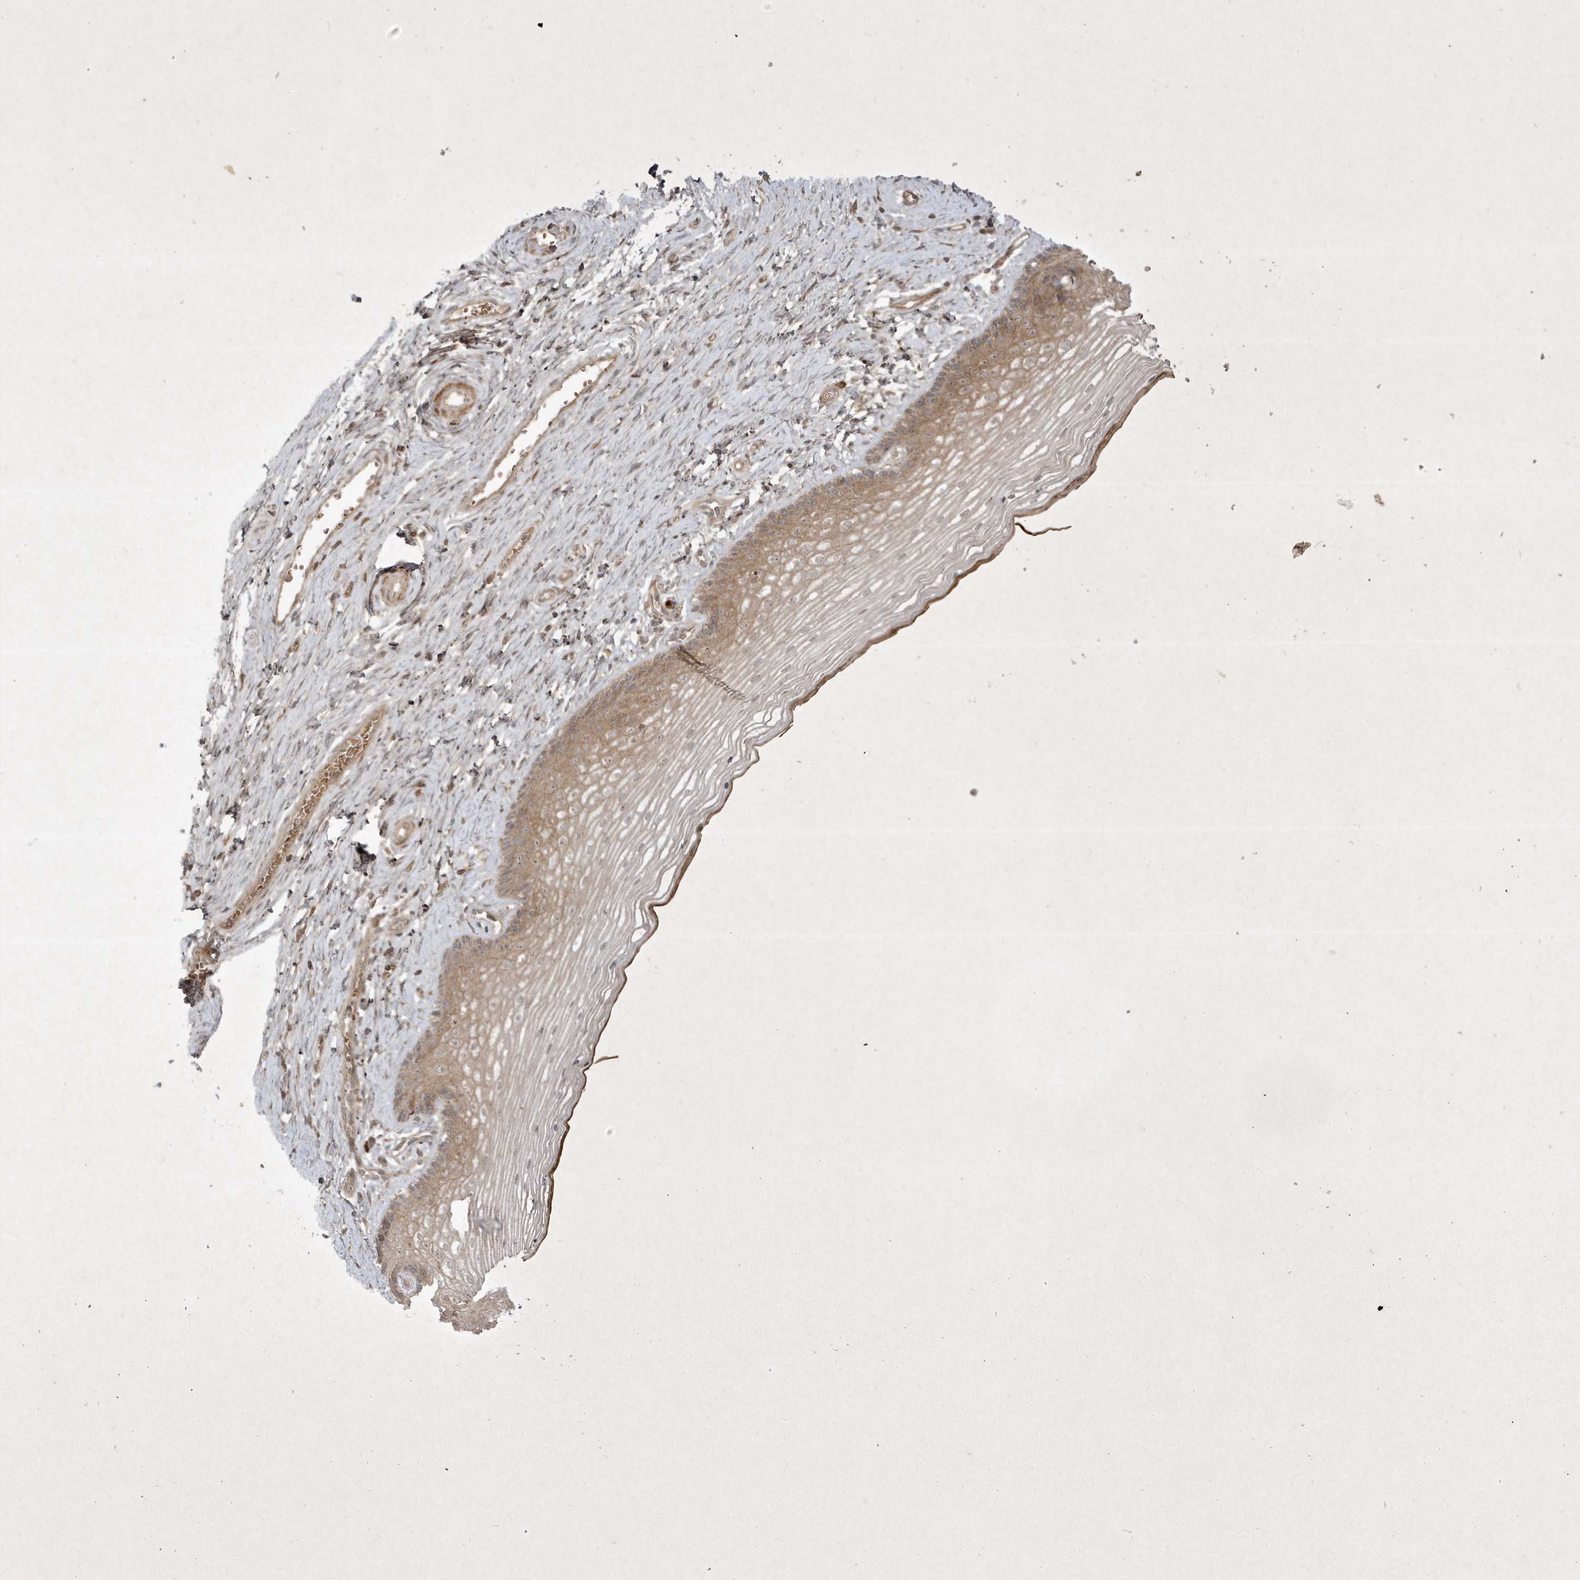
{"staining": {"intensity": "weak", "quantity": "25%-75%", "location": "cytoplasmic/membranous"}, "tissue": "vagina", "cell_type": "Squamous epithelial cells", "image_type": "normal", "snomed": [{"axis": "morphology", "description": "Normal tissue, NOS"}, {"axis": "topography", "description": "Vagina"}], "caption": "Vagina was stained to show a protein in brown. There is low levels of weak cytoplasmic/membranous expression in about 25%-75% of squamous epithelial cells. (Brightfield microscopy of DAB IHC at high magnification).", "gene": "FAM83C", "patient": {"sex": "female", "age": 46}}